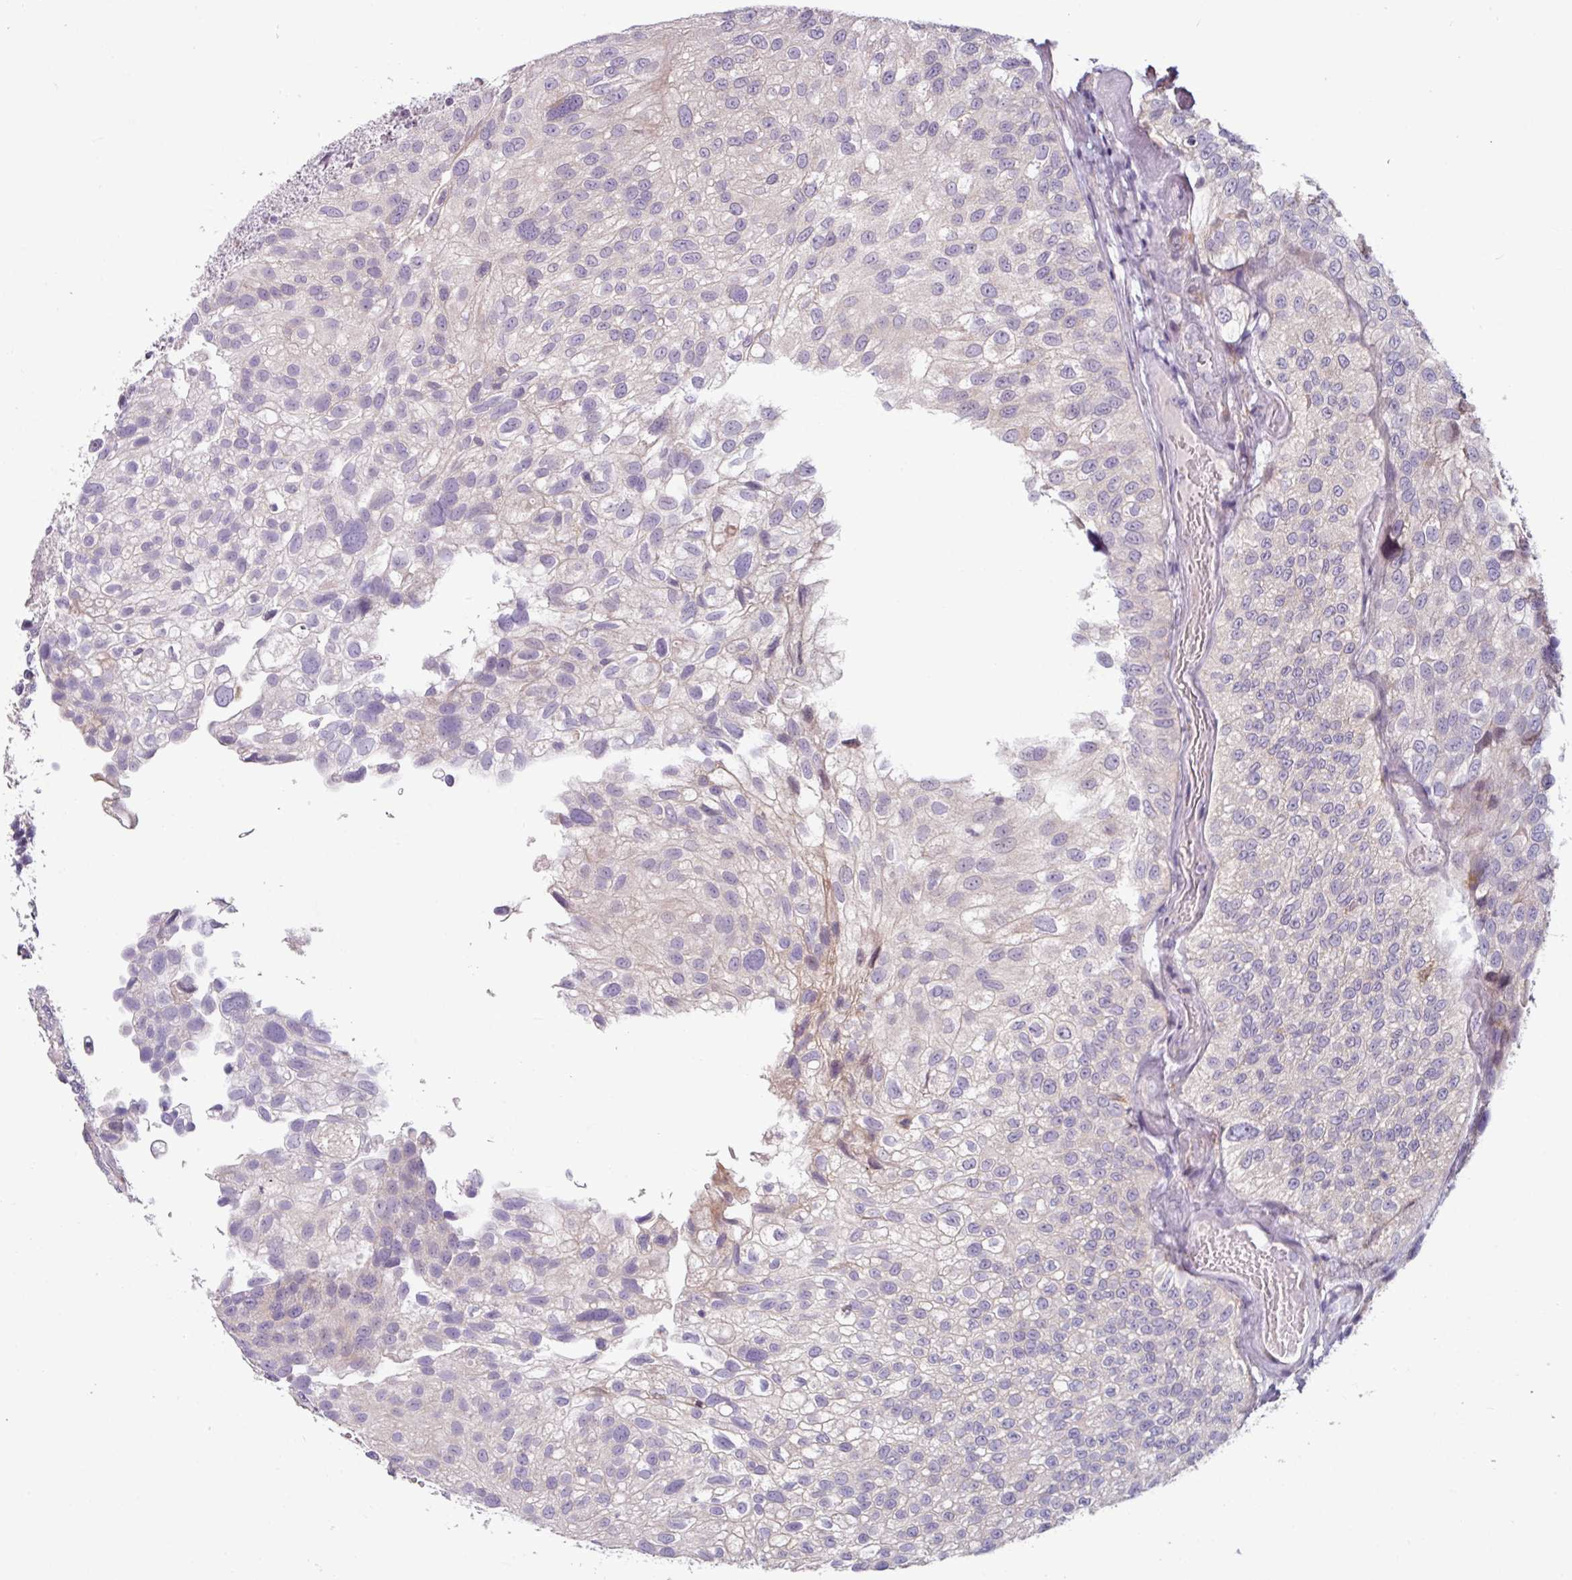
{"staining": {"intensity": "negative", "quantity": "none", "location": "none"}, "tissue": "urothelial cancer", "cell_type": "Tumor cells", "image_type": "cancer", "snomed": [{"axis": "morphology", "description": "Urothelial carcinoma, NOS"}, {"axis": "topography", "description": "Urinary bladder"}], "caption": "Tumor cells show no significant protein expression in urothelial cancer.", "gene": "MTMR14", "patient": {"sex": "male", "age": 87}}